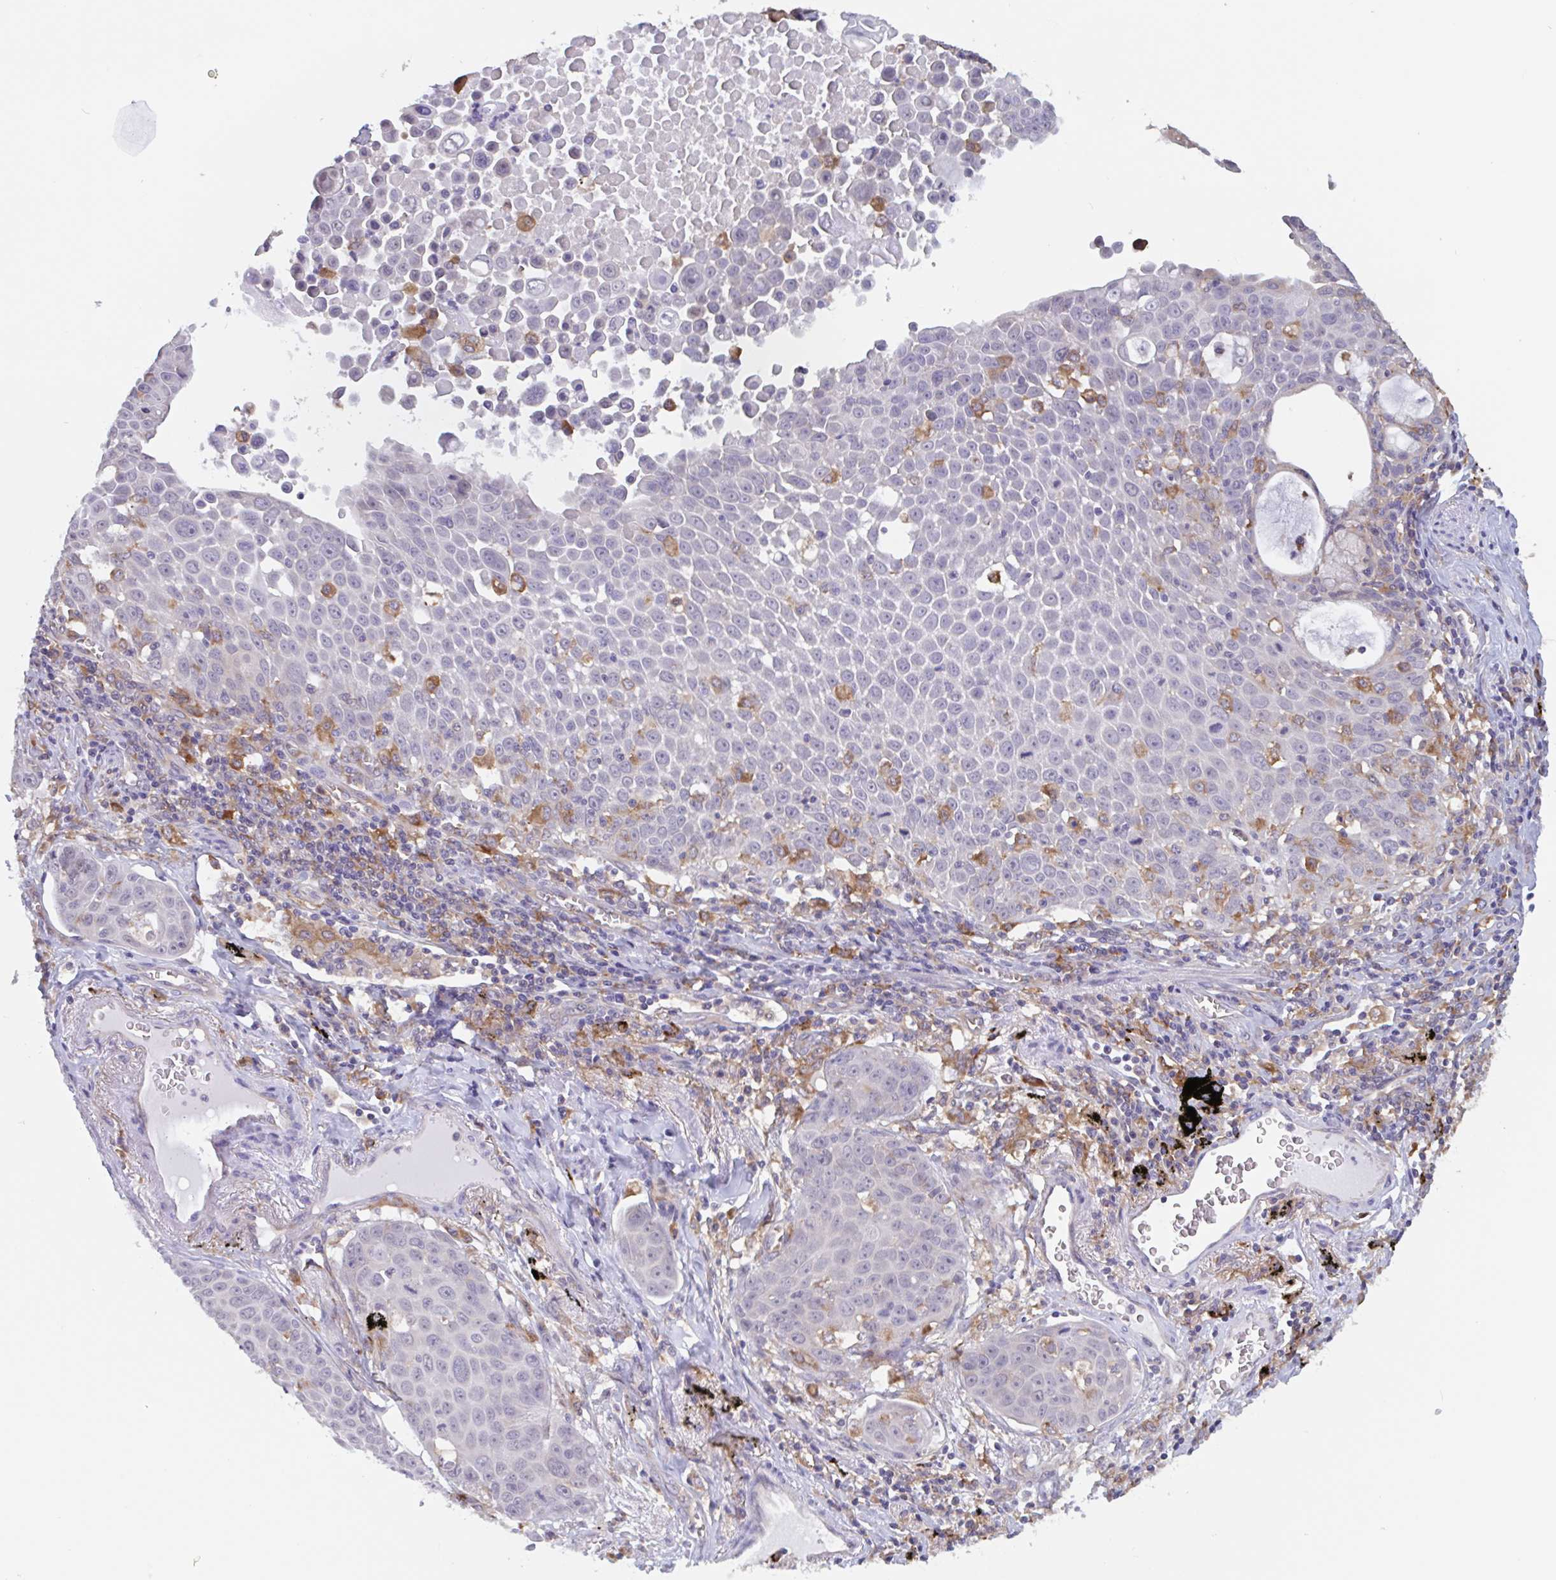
{"staining": {"intensity": "negative", "quantity": "none", "location": "none"}, "tissue": "lung cancer", "cell_type": "Tumor cells", "image_type": "cancer", "snomed": [{"axis": "morphology", "description": "Squamous cell carcinoma, NOS"}, {"axis": "morphology", "description": "Squamous cell carcinoma, metastatic, NOS"}, {"axis": "topography", "description": "Lymph node"}, {"axis": "topography", "description": "Lung"}], "caption": "High power microscopy photomicrograph of an immunohistochemistry image of metastatic squamous cell carcinoma (lung), revealing no significant staining in tumor cells. (DAB immunohistochemistry visualized using brightfield microscopy, high magnification).", "gene": "SNX8", "patient": {"sex": "female", "age": 62}}